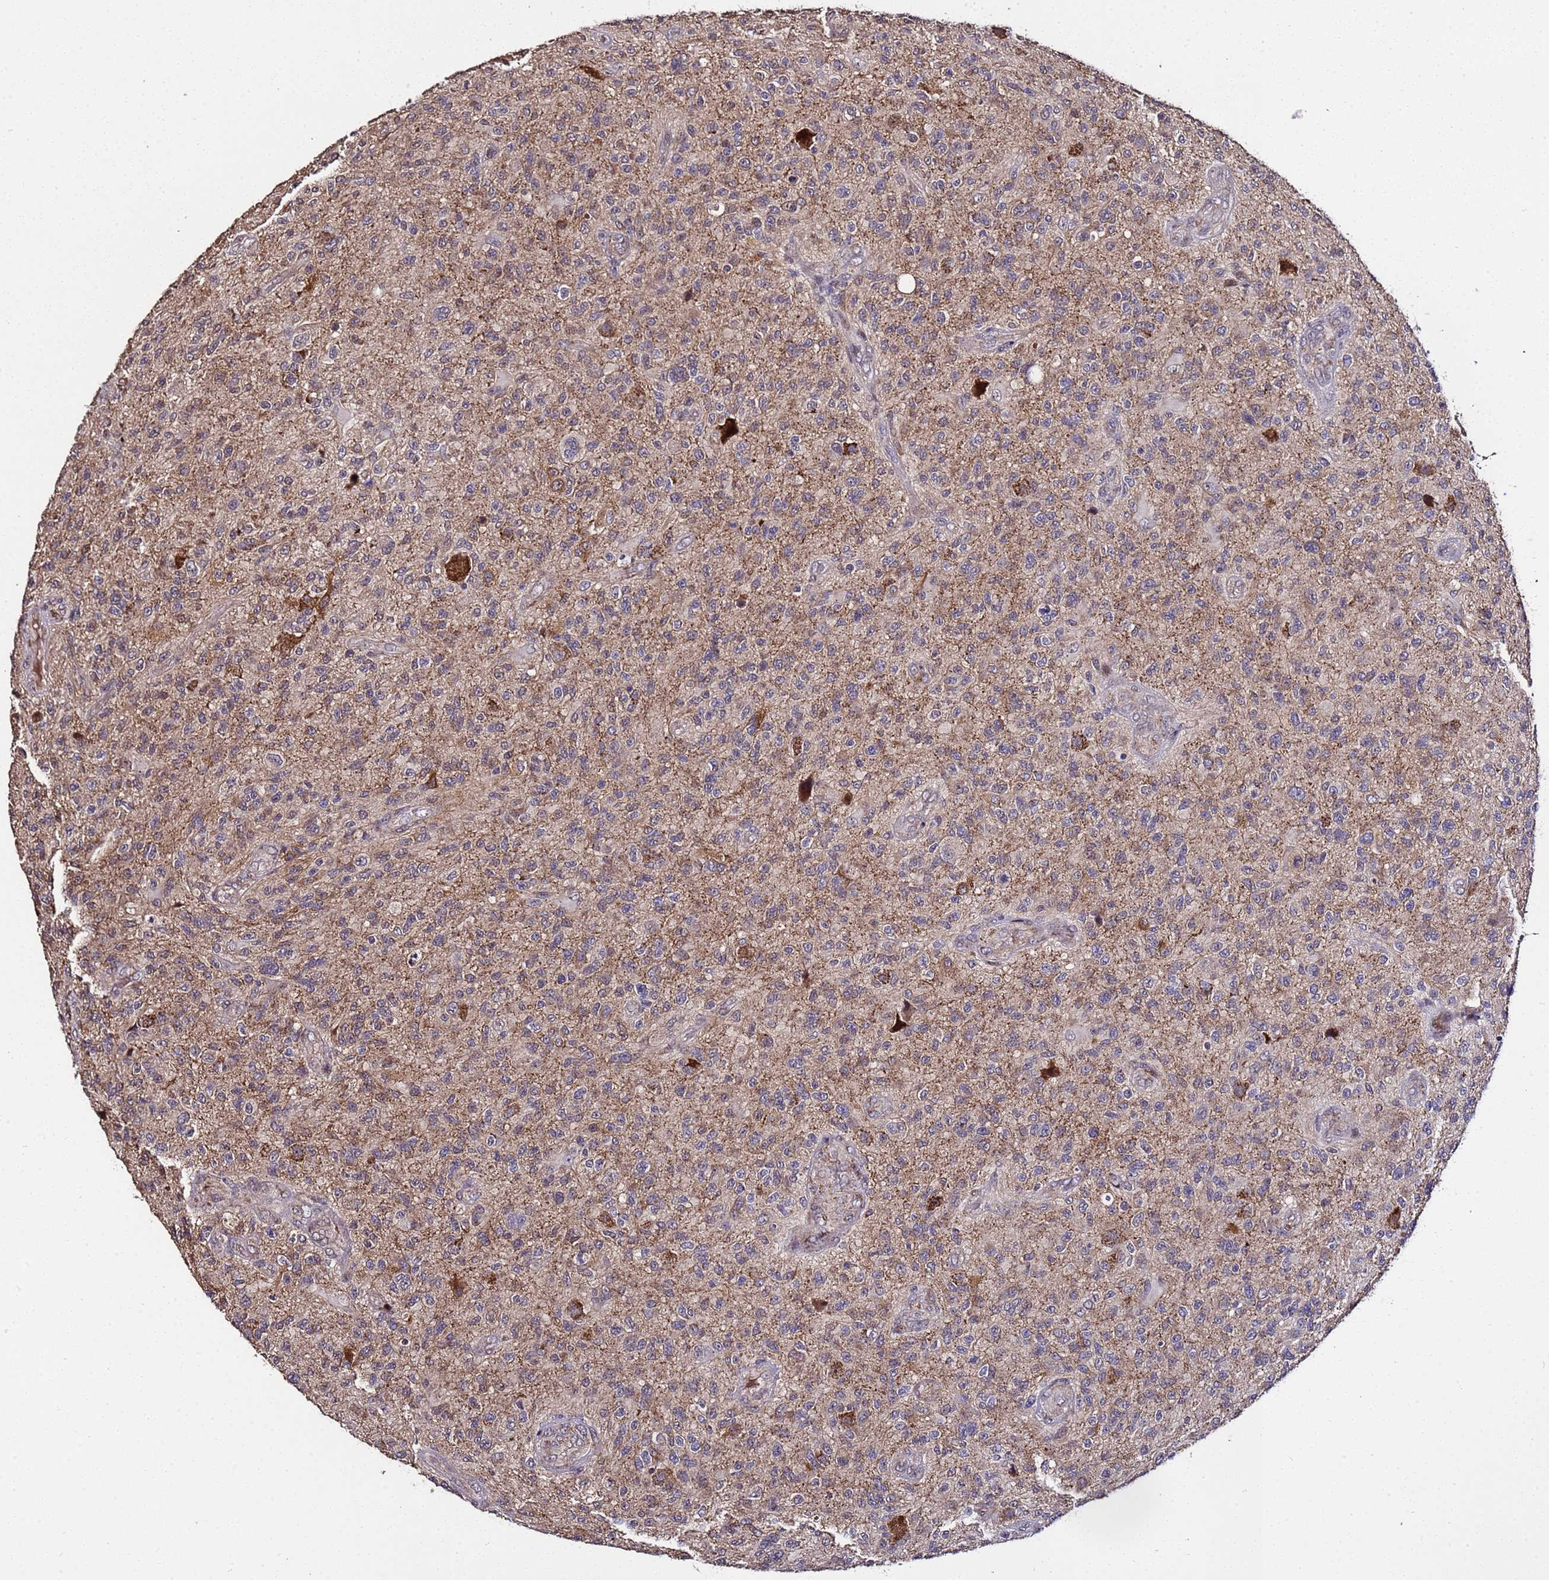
{"staining": {"intensity": "moderate", "quantity": "<25%", "location": "cytoplasmic/membranous"}, "tissue": "glioma", "cell_type": "Tumor cells", "image_type": "cancer", "snomed": [{"axis": "morphology", "description": "Glioma, malignant, High grade"}, {"axis": "topography", "description": "Brain"}], "caption": "Immunohistochemical staining of glioma shows low levels of moderate cytoplasmic/membranous protein expression in about <25% of tumor cells.", "gene": "WNK4", "patient": {"sex": "male", "age": 47}}